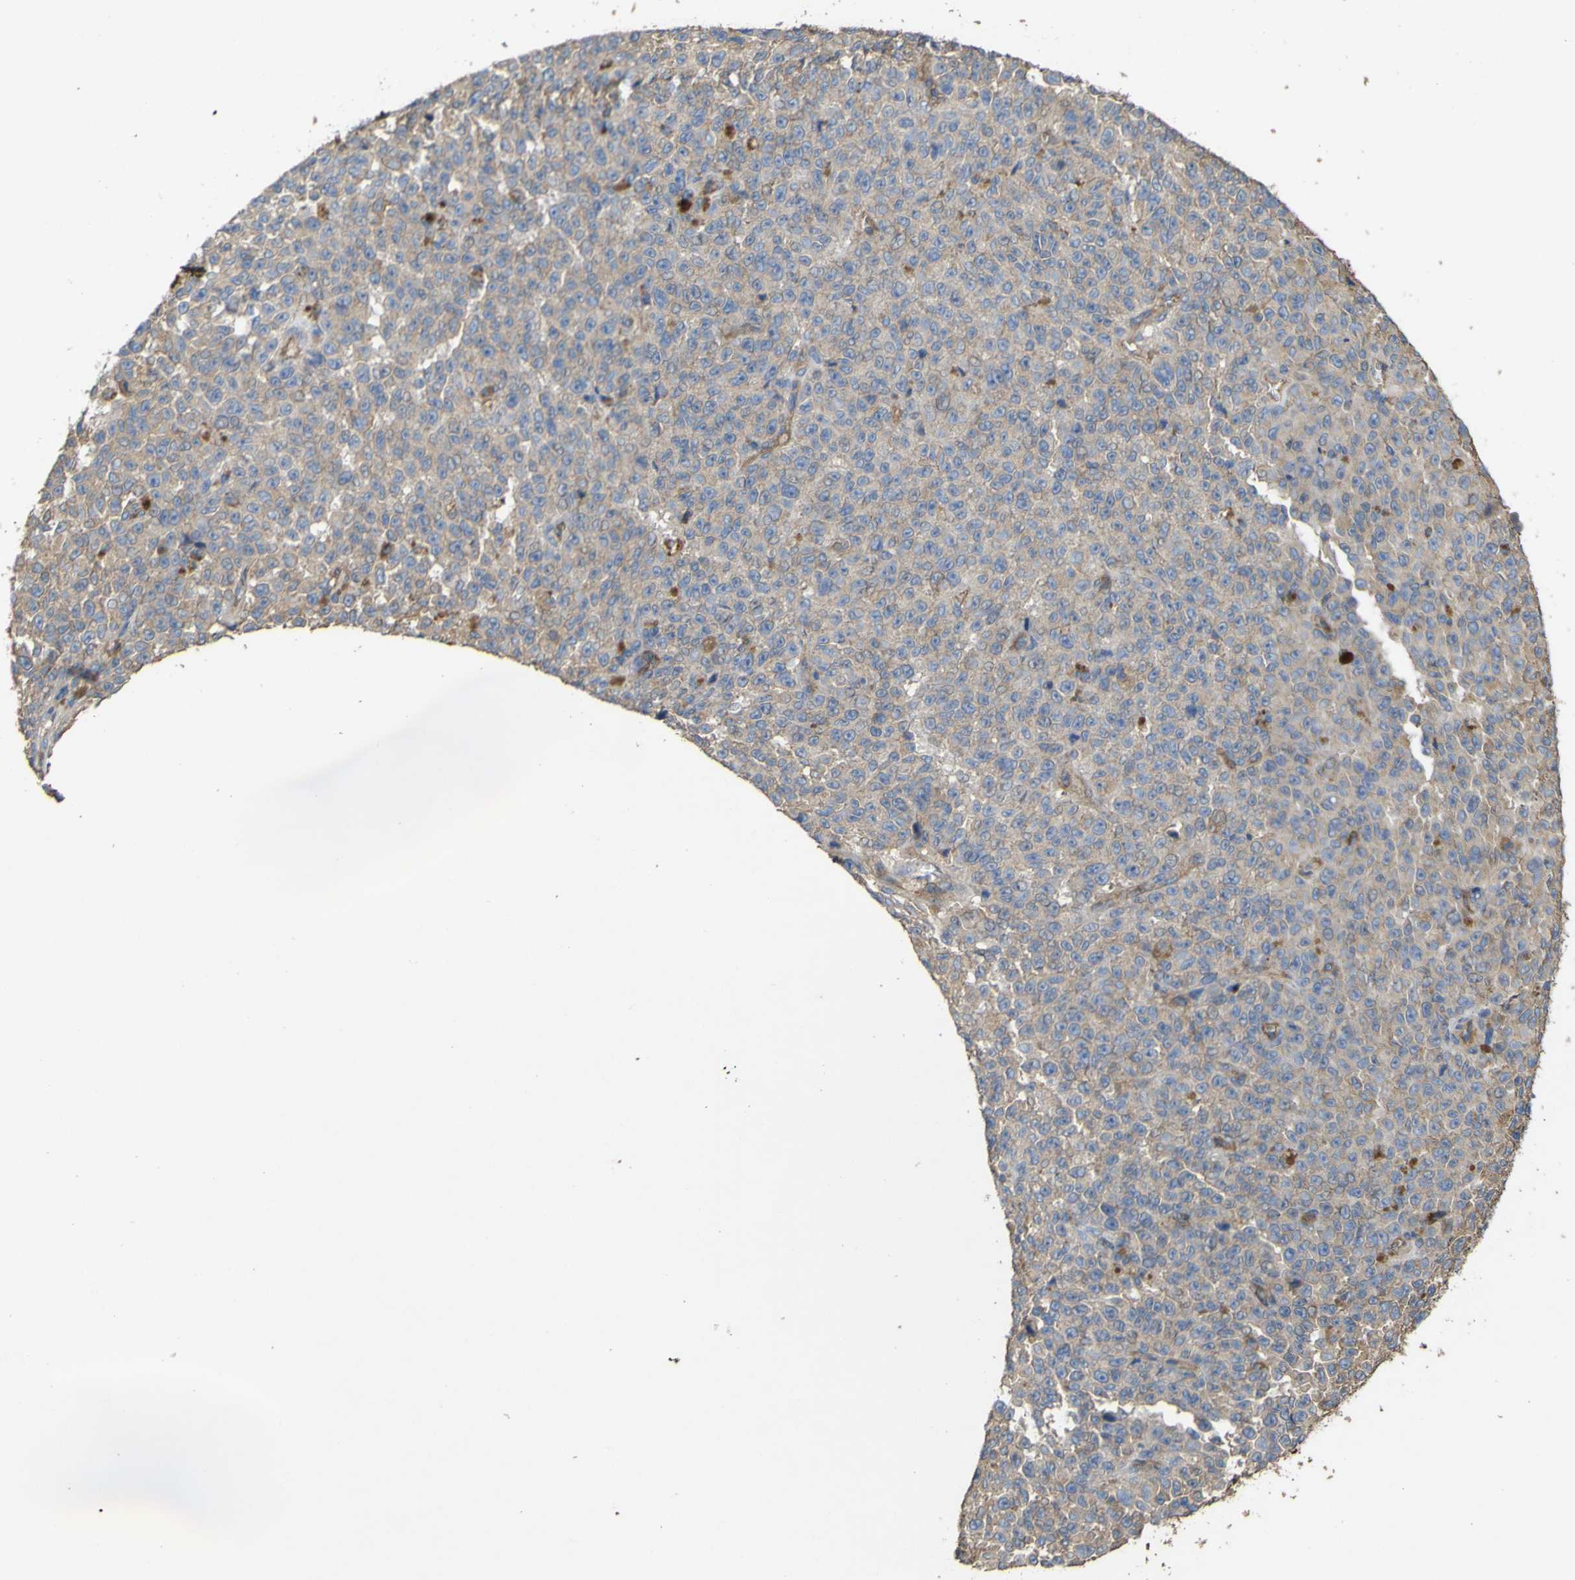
{"staining": {"intensity": "weak", "quantity": "<25%", "location": "cytoplasmic/membranous"}, "tissue": "melanoma", "cell_type": "Tumor cells", "image_type": "cancer", "snomed": [{"axis": "morphology", "description": "Malignant melanoma, NOS"}, {"axis": "topography", "description": "Skin"}], "caption": "Protein analysis of malignant melanoma shows no significant staining in tumor cells. Nuclei are stained in blue.", "gene": "TNFSF15", "patient": {"sex": "female", "age": 82}}